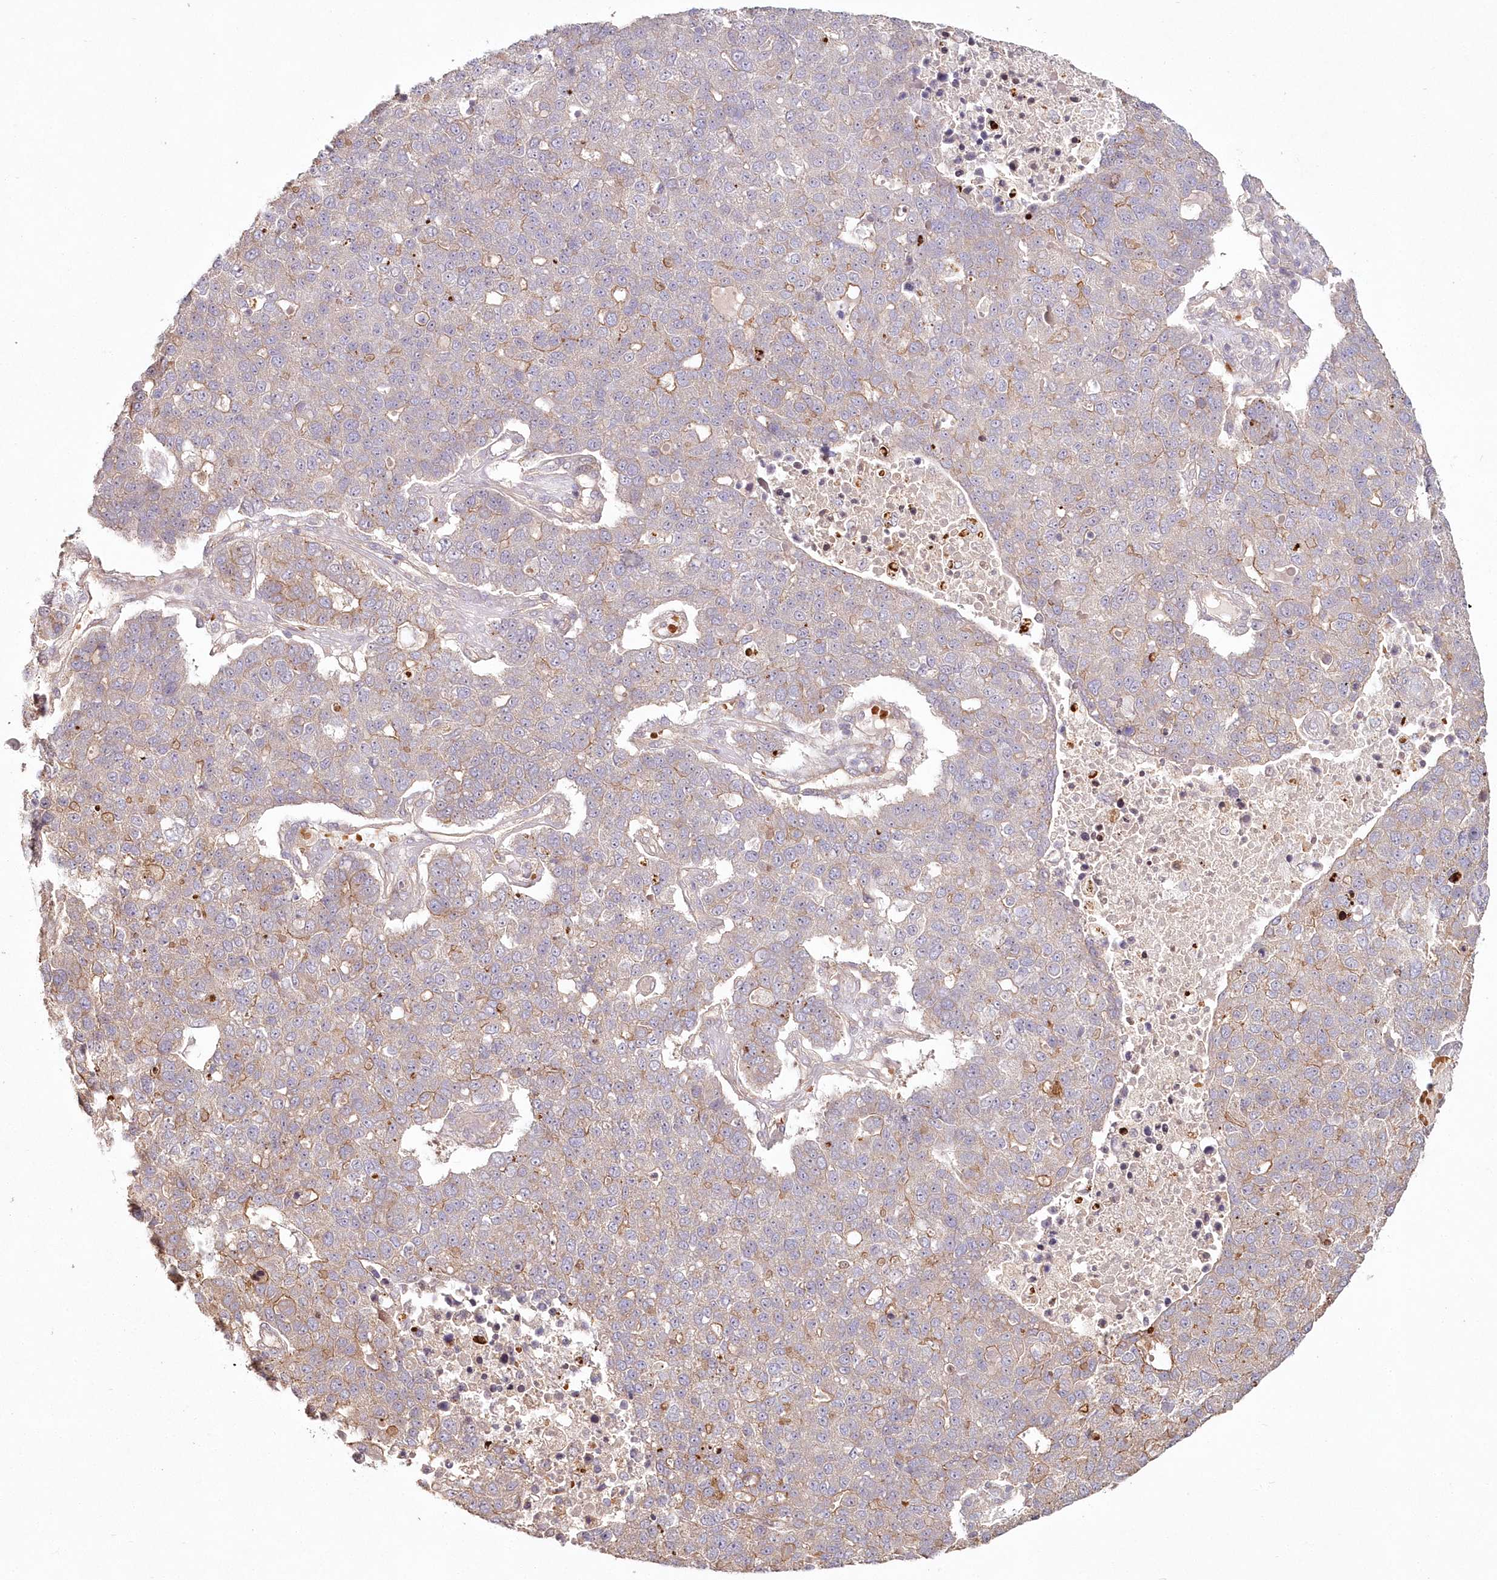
{"staining": {"intensity": "moderate", "quantity": "<25%", "location": "cytoplasmic/membranous"}, "tissue": "pancreatic cancer", "cell_type": "Tumor cells", "image_type": "cancer", "snomed": [{"axis": "morphology", "description": "Adenocarcinoma, NOS"}, {"axis": "topography", "description": "Pancreas"}], "caption": "Immunohistochemical staining of human pancreatic cancer (adenocarcinoma) reveals moderate cytoplasmic/membranous protein expression in approximately <25% of tumor cells. (DAB IHC, brown staining for protein, blue staining for nuclei).", "gene": "HYCC2", "patient": {"sex": "female", "age": 61}}